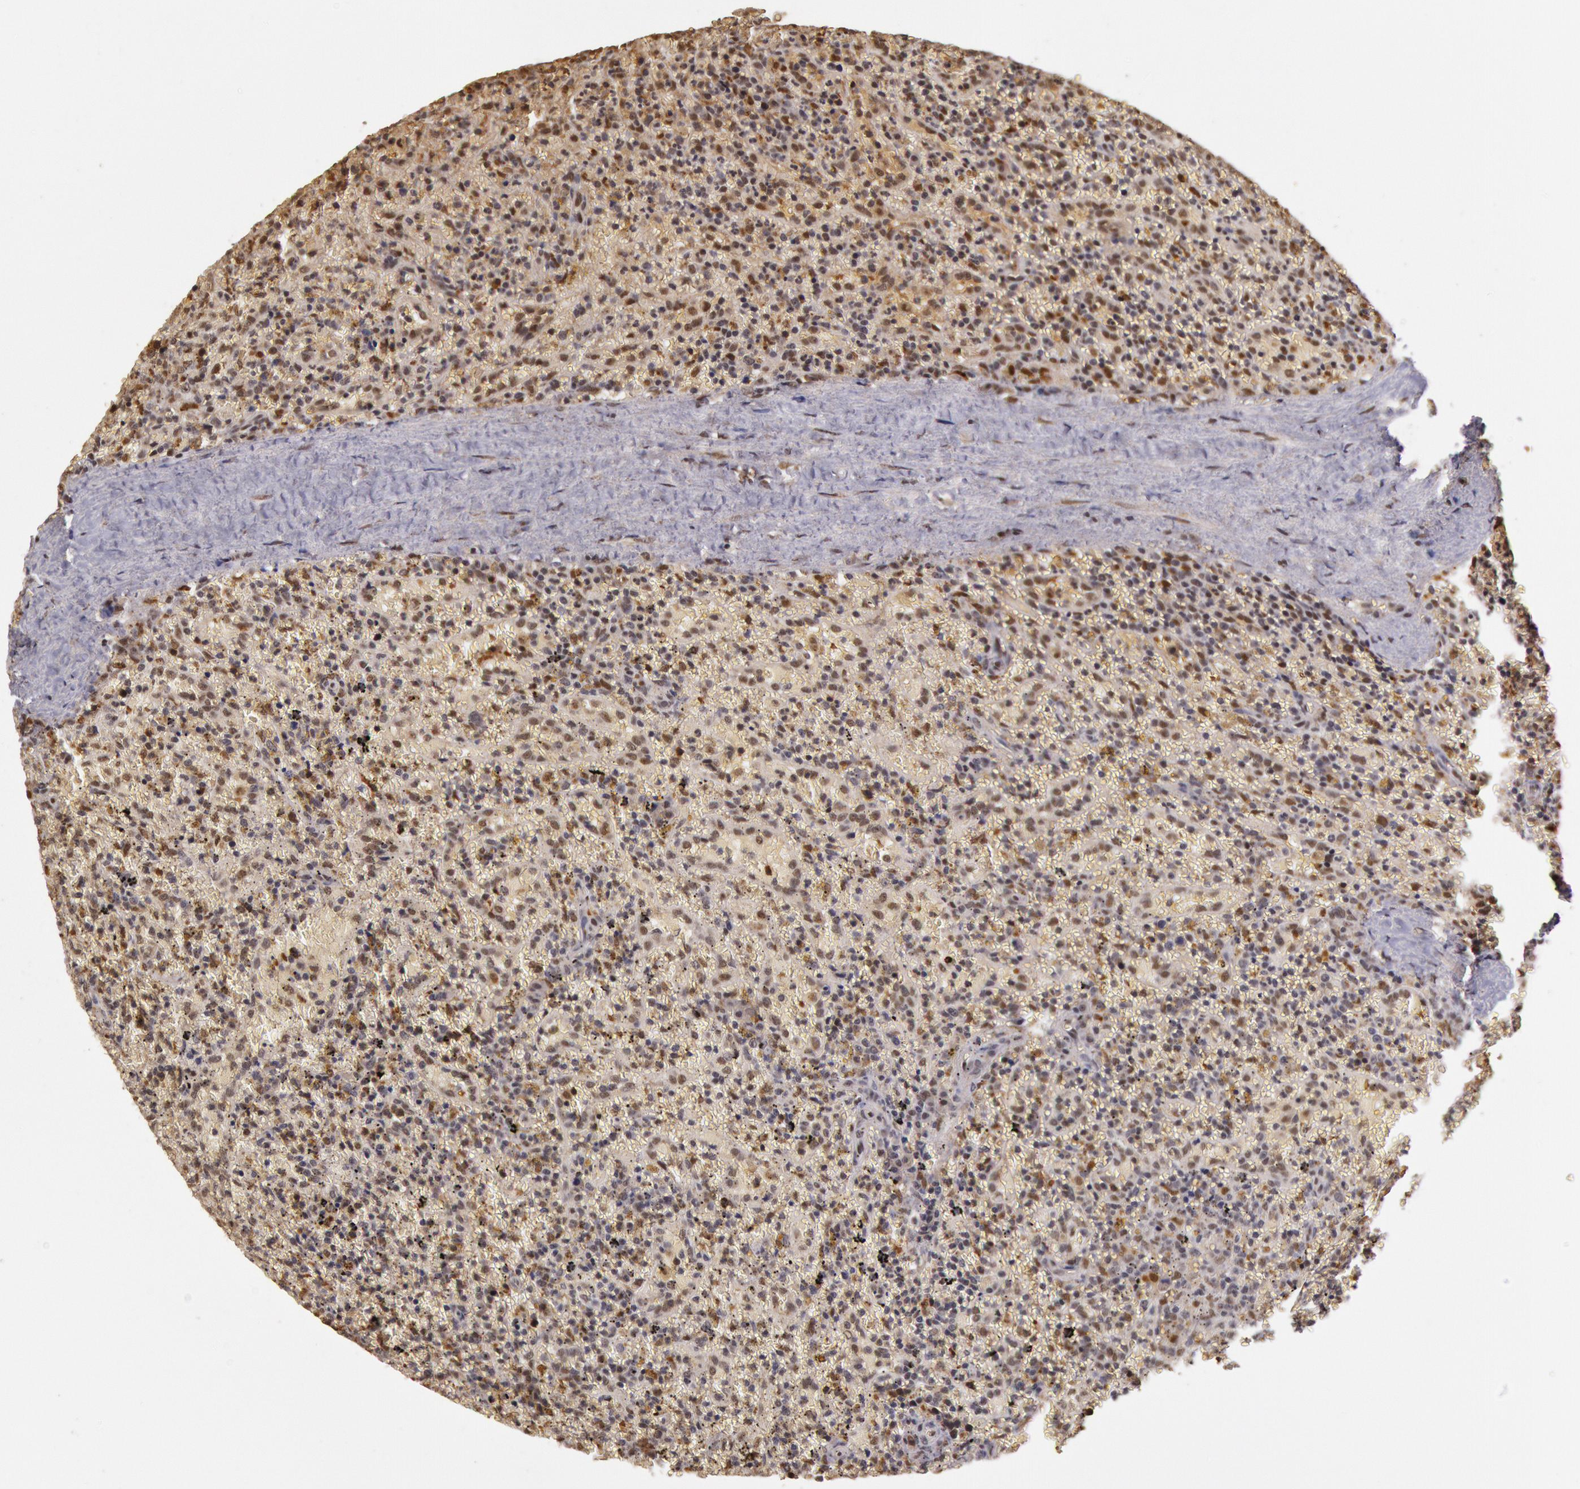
{"staining": {"intensity": "moderate", "quantity": "25%-75%", "location": "nuclear"}, "tissue": "lymphoma", "cell_type": "Tumor cells", "image_type": "cancer", "snomed": [{"axis": "morphology", "description": "Malignant lymphoma, non-Hodgkin's type, High grade"}, {"axis": "topography", "description": "Spleen"}, {"axis": "topography", "description": "Lymph node"}], "caption": "Brown immunohistochemical staining in lymphoma displays moderate nuclear expression in approximately 25%-75% of tumor cells. The staining was performed using DAB (3,3'-diaminobenzidine) to visualize the protein expression in brown, while the nuclei were stained in blue with hematoxylin (Magnification: 20x).", "gene": "LIG4", "patient": {"sex": "female", "age": 70}}